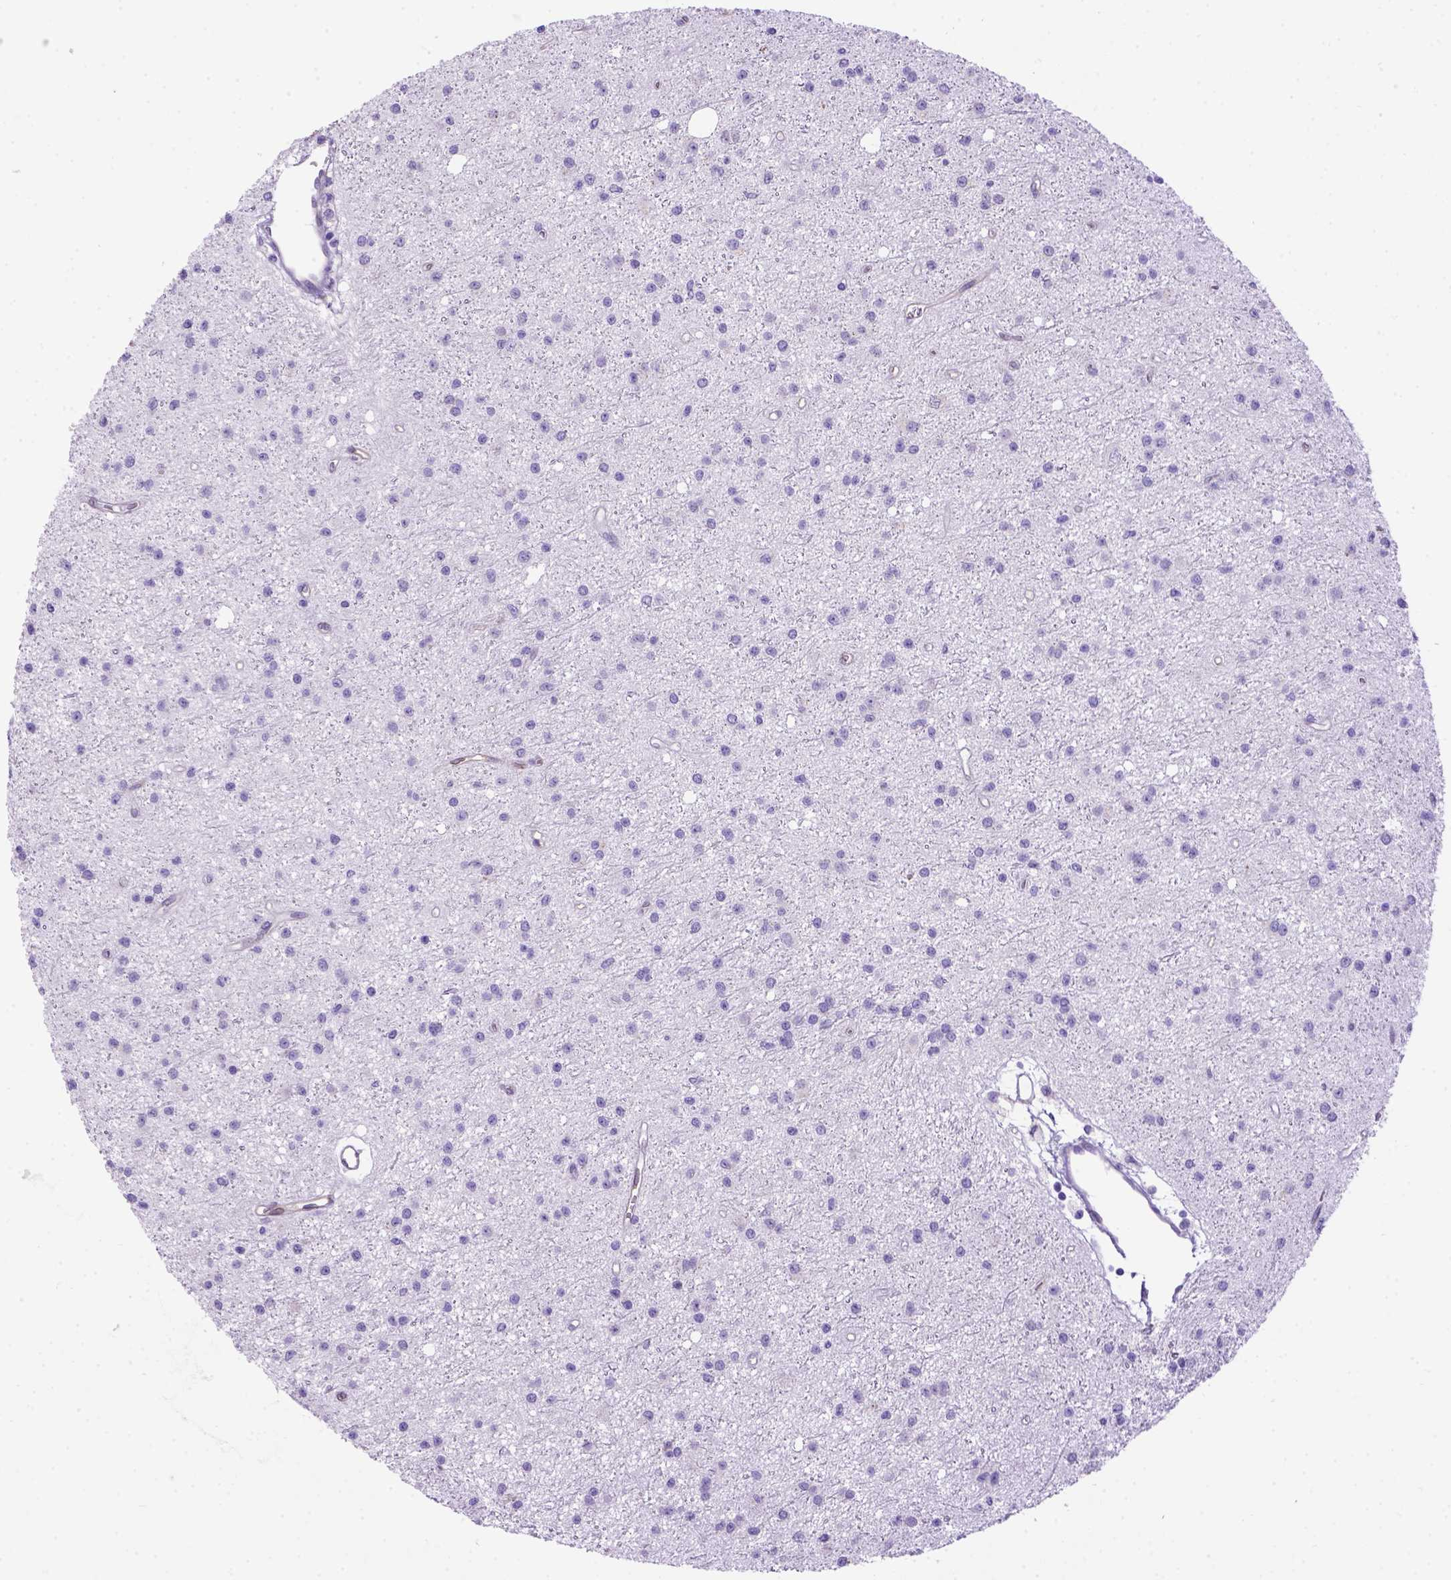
{"staining": {"intensity": "negative", "quantity": "none", "location": "none"}, "tissue": "glioma", "cell_type": "Tumor cells", "image_type": "cancer", "snomed": [{"axis": "morphology", "description": "Glioma, malignant, Low grade"}, {"axis": "topography", "description": "Brain"}], "caption": "DAB (3,3'-diaminobenzidine) immunohistochemical staining of human malignant low-grade glioma displays no significant positivity in tumor cells.", "gene": "PTGES", "patient": {"sex": "male", "age": 27}}